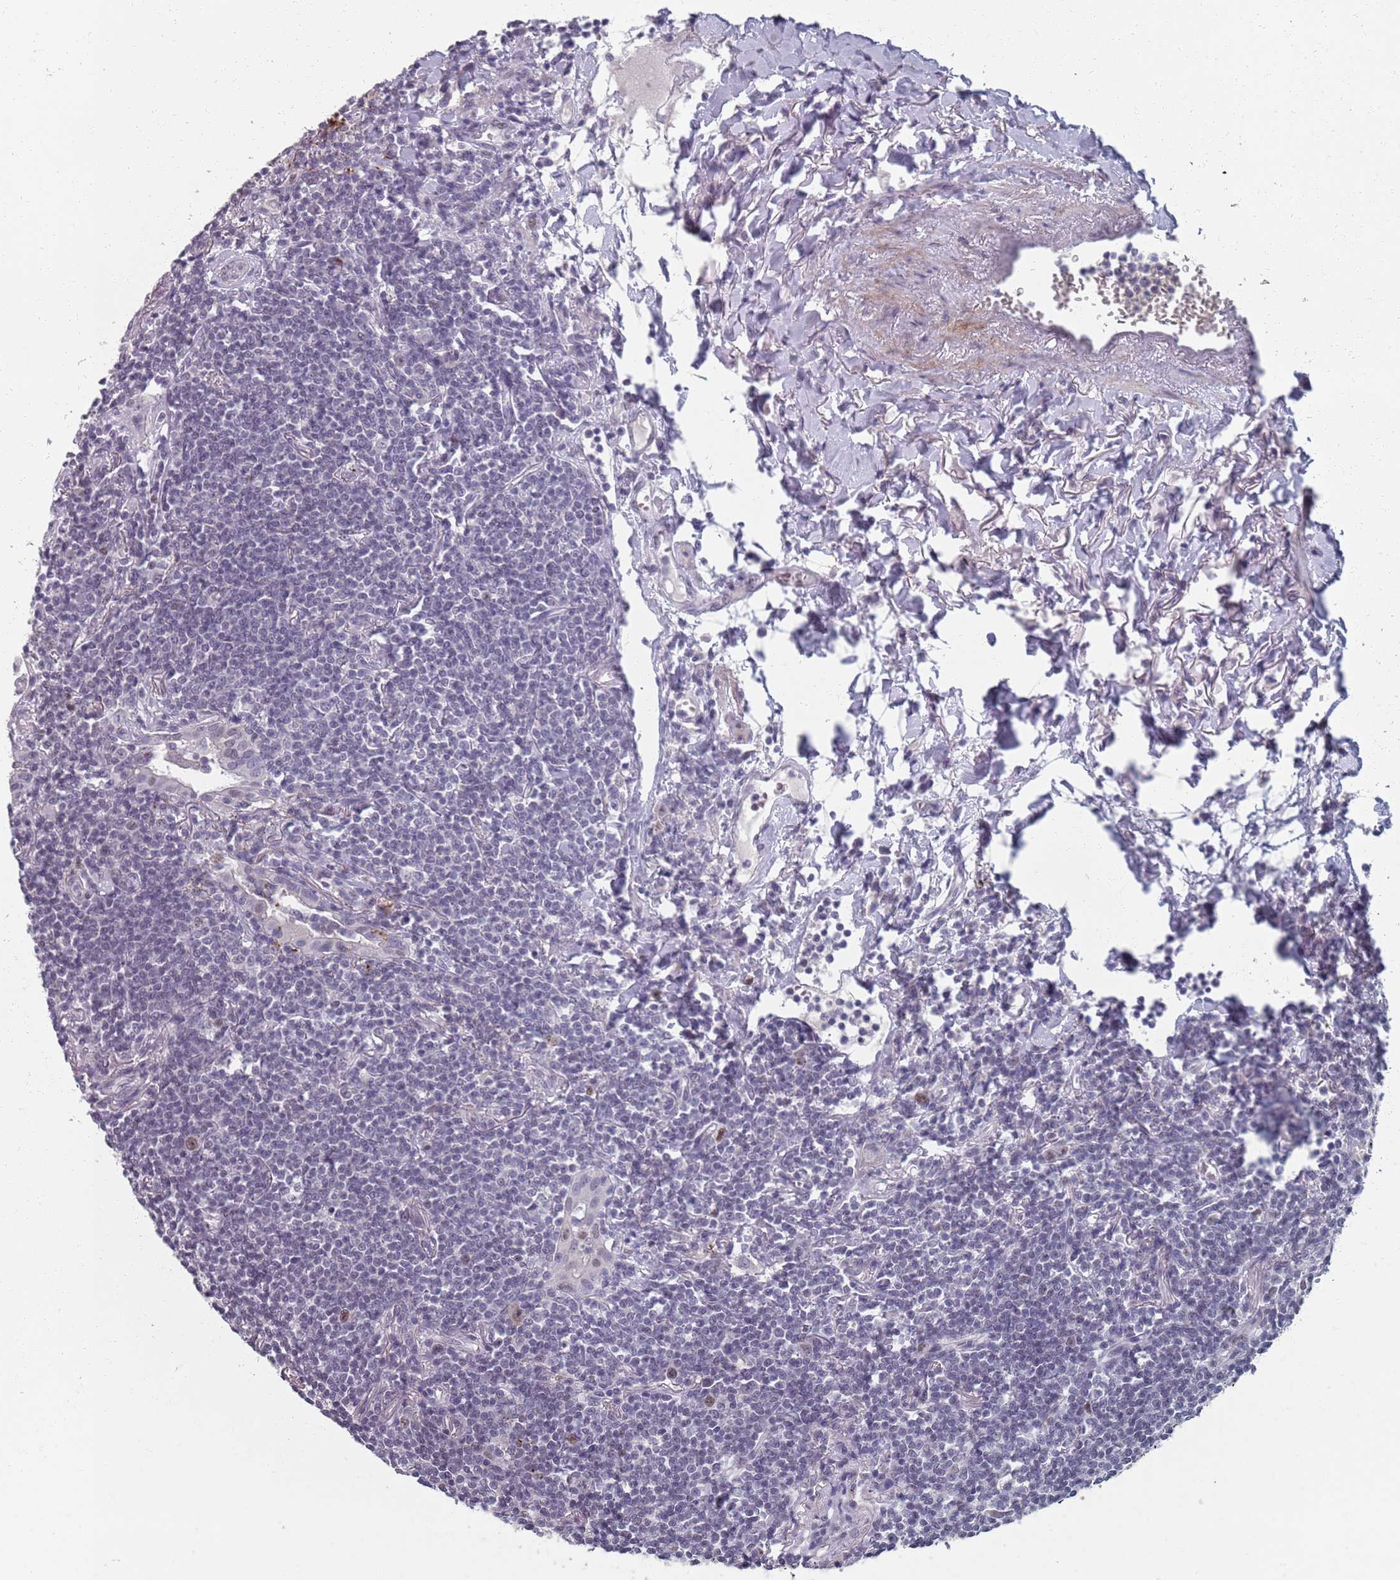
{"staining": {"intensity": "negative", "quantity": "none", "location": "none"}, "tissue": "lymphoma", "cell_type": "Tumor cells", "image_type": "cancer", "snomed": [{"axis": "morphology", "description": "Malignant lymphoma, non-Hodgkin's type, Low grade"}, {"axis": "topography", "description": "Lung"}], "caption": "Protein analysis of malignant lymphoma, non-Hodgkin's type (low-grade) shows no significant staining in tumor cells.", "gene": "SAMD1", "patient": {"sex": "female", "age": 71}}